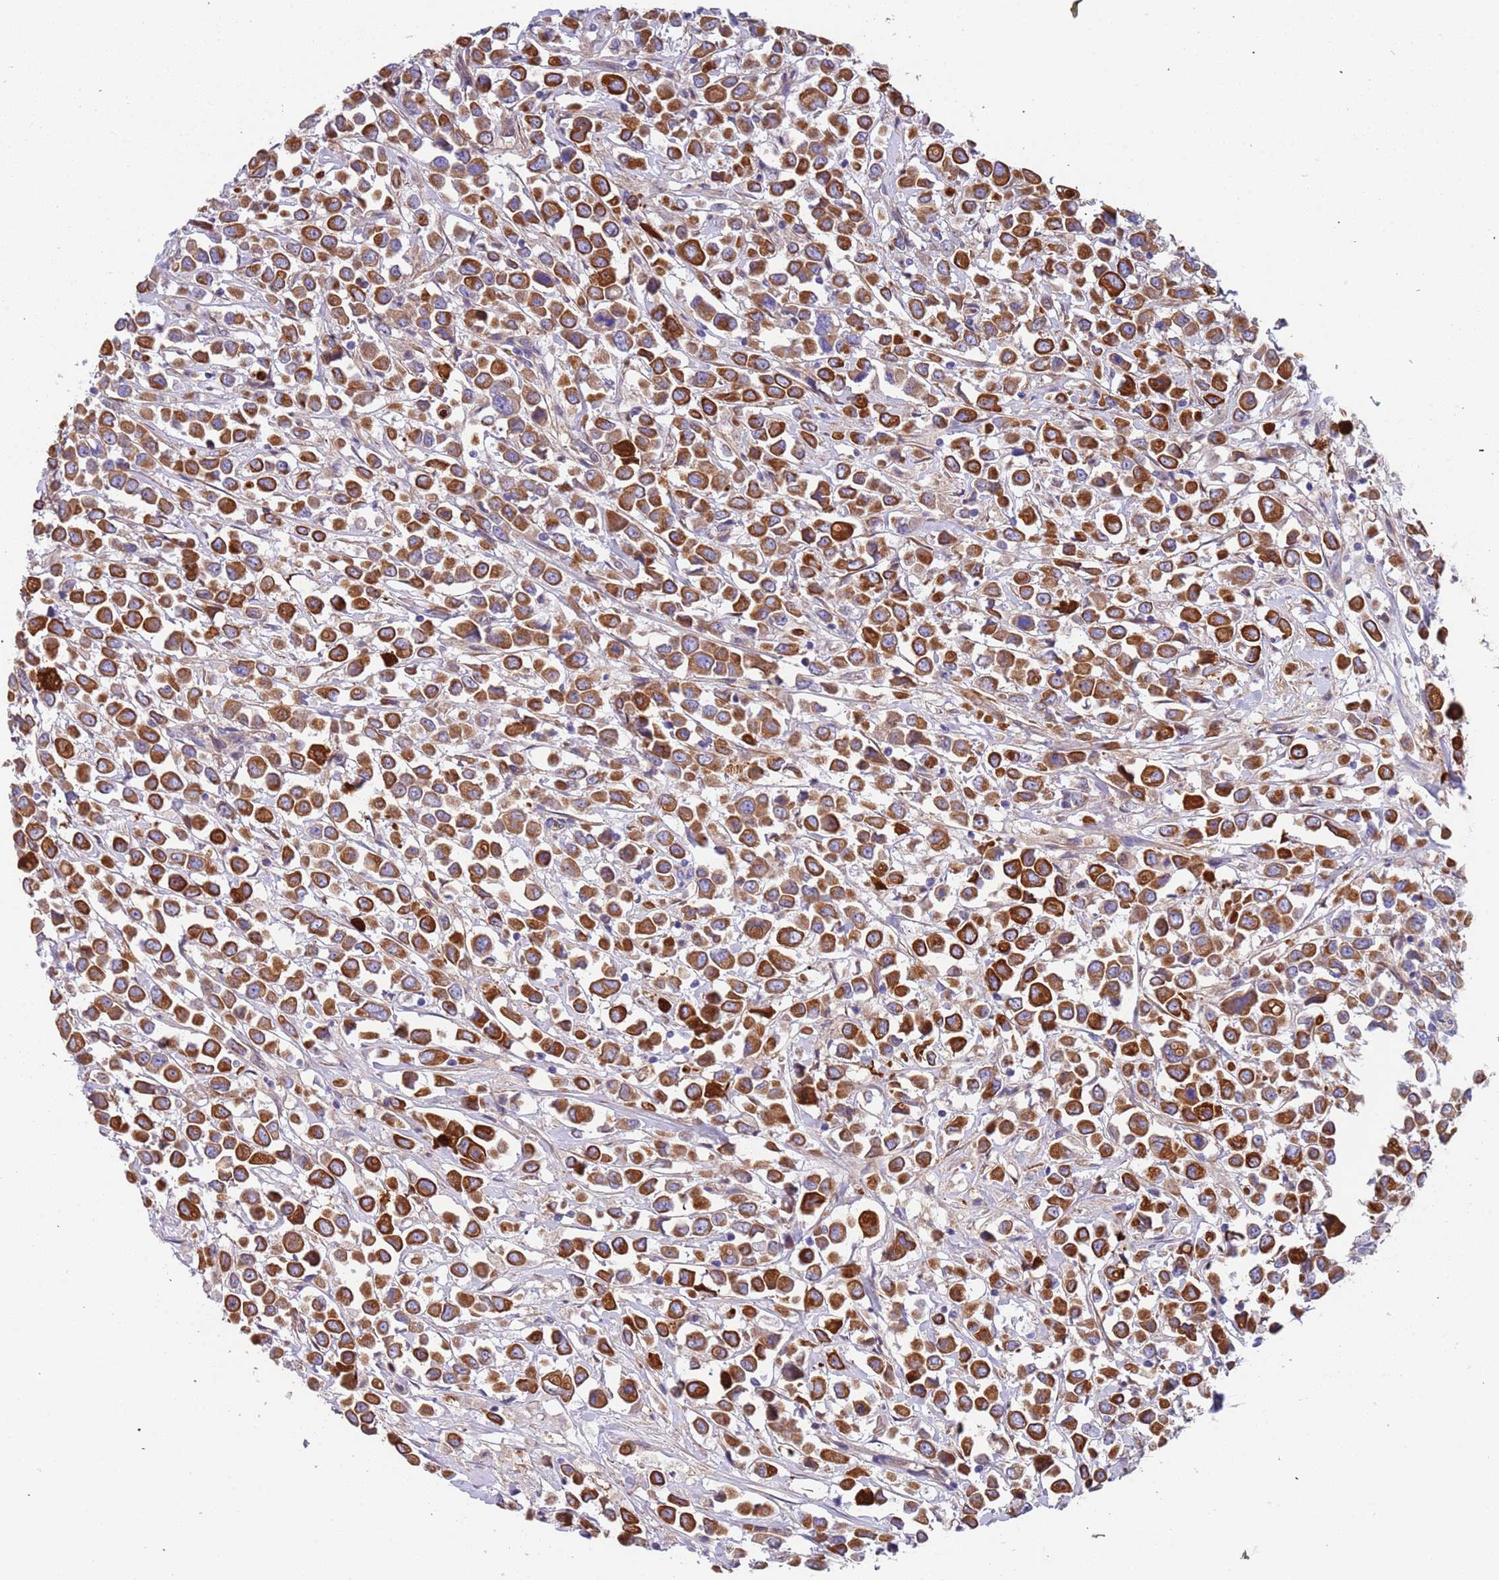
{"staining": {"intensity": "strong", "quantity": ">75%", "location": "cytoplasmic/membranous"}, "tissue": "breast cancer", "cell_type": "Tumor cells", "image_type": "cancer", "snomed": [{"axis": "morphology", "description": "Duct carcinoma"}, {"axis": "topography", "description": "Breast"}], "caption": "A brown stain highlights strong cytoplasmic/membranous staining of a protein in breast cancer (invasive ductal carcinoma) tumor cells.", "gene": "LAMB4", "patient": {"sex": "female", "age": 61}}